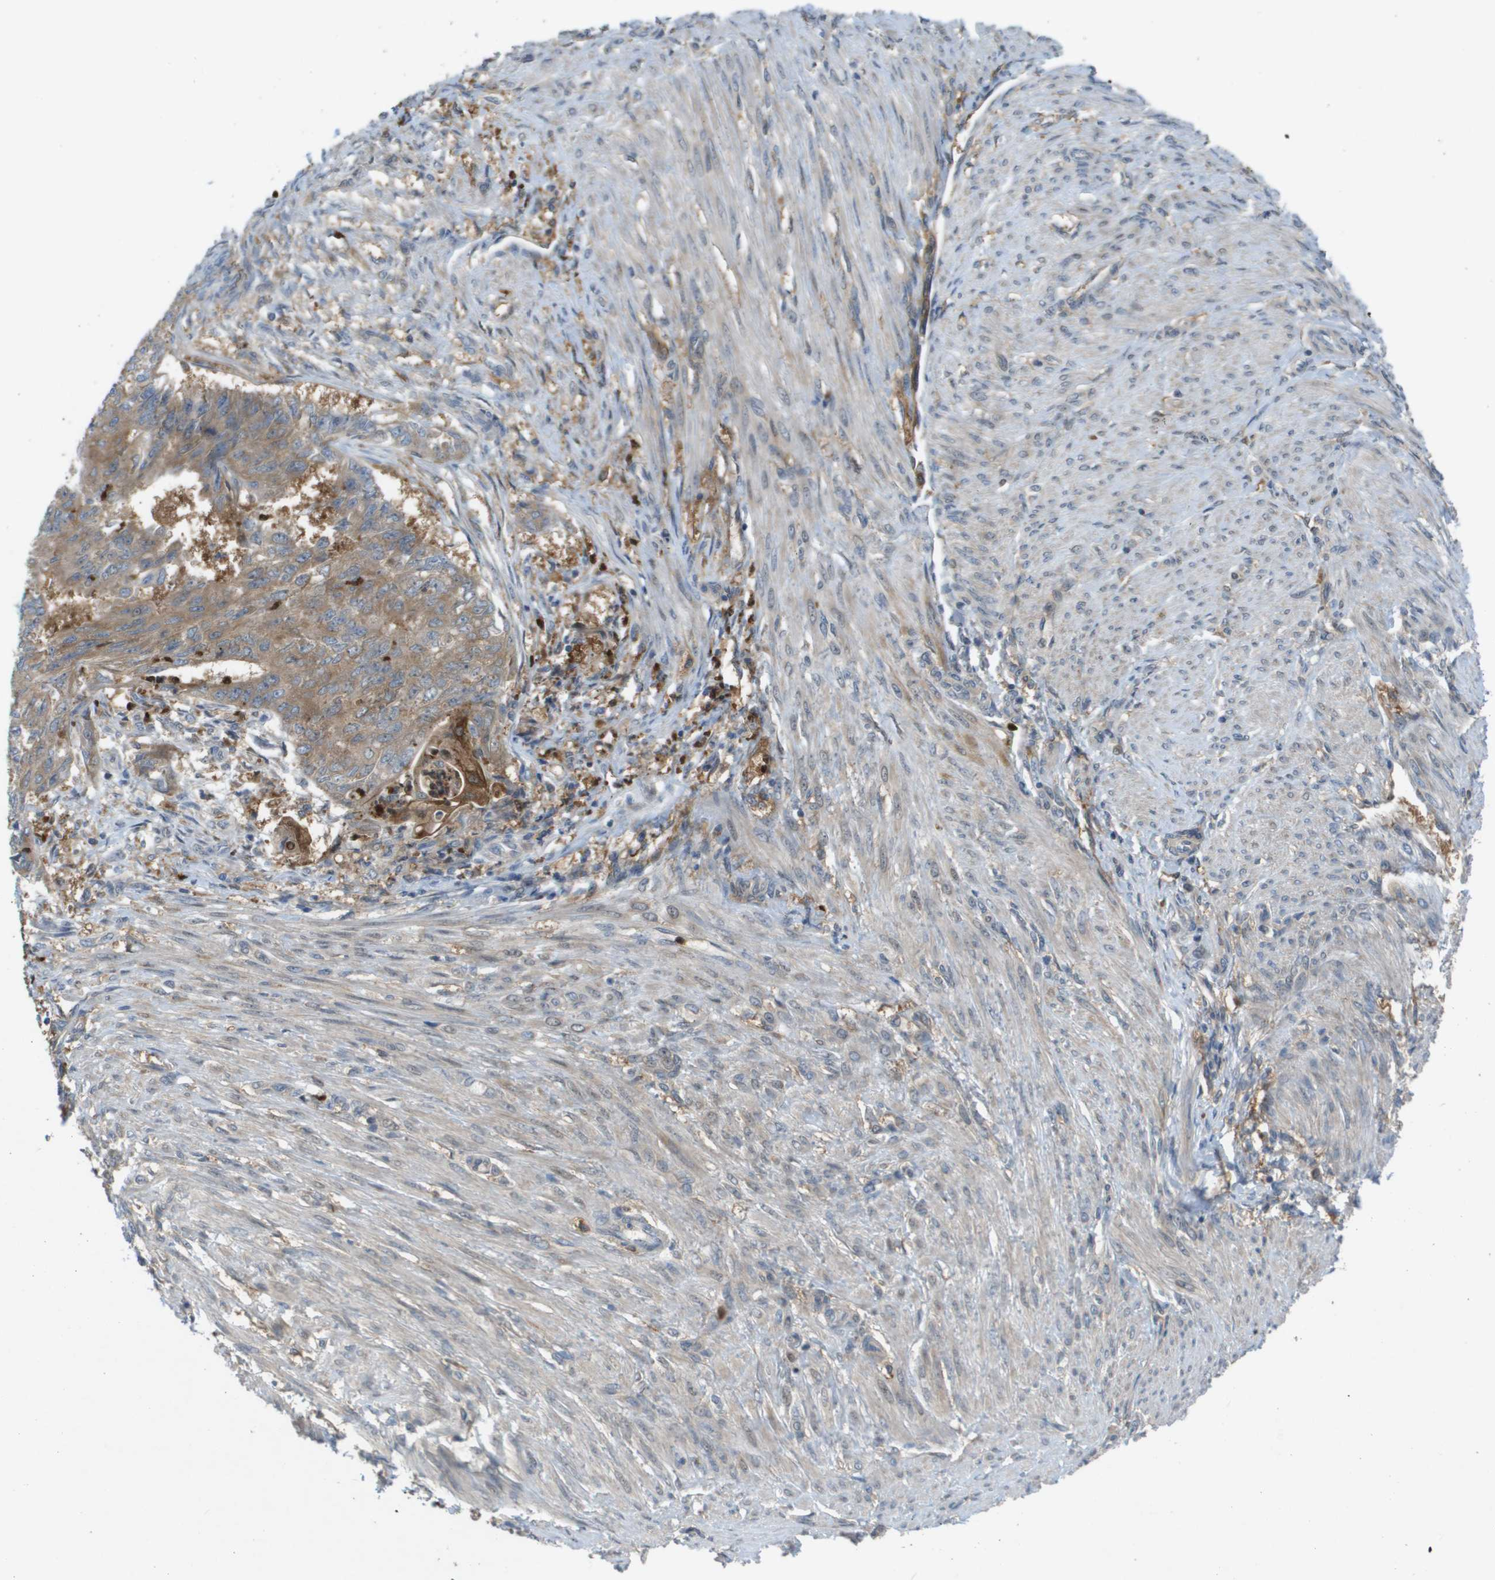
{"staining": {"intensity": "moderate", "quantity": ">75%", "location": "cytoplasmic/membranous"}, "tissue": "endometrial cancer", "cell_type": "Tumor cells", "image_type": "cancer", "snomed": [{"axis": "morphology", "description": "Adenocarcinoma, NOS"}, {"axis": "topography", "description": "Endometrium"}], "caption": "Immunohistochemical staining of endometrial adenocarcinoma exhibits moderate cytoplasmic/membranous protein expression in about >75% of tumor cells.", "gene": "PALD1", "patient": {"sex": "female", "age": 32}}